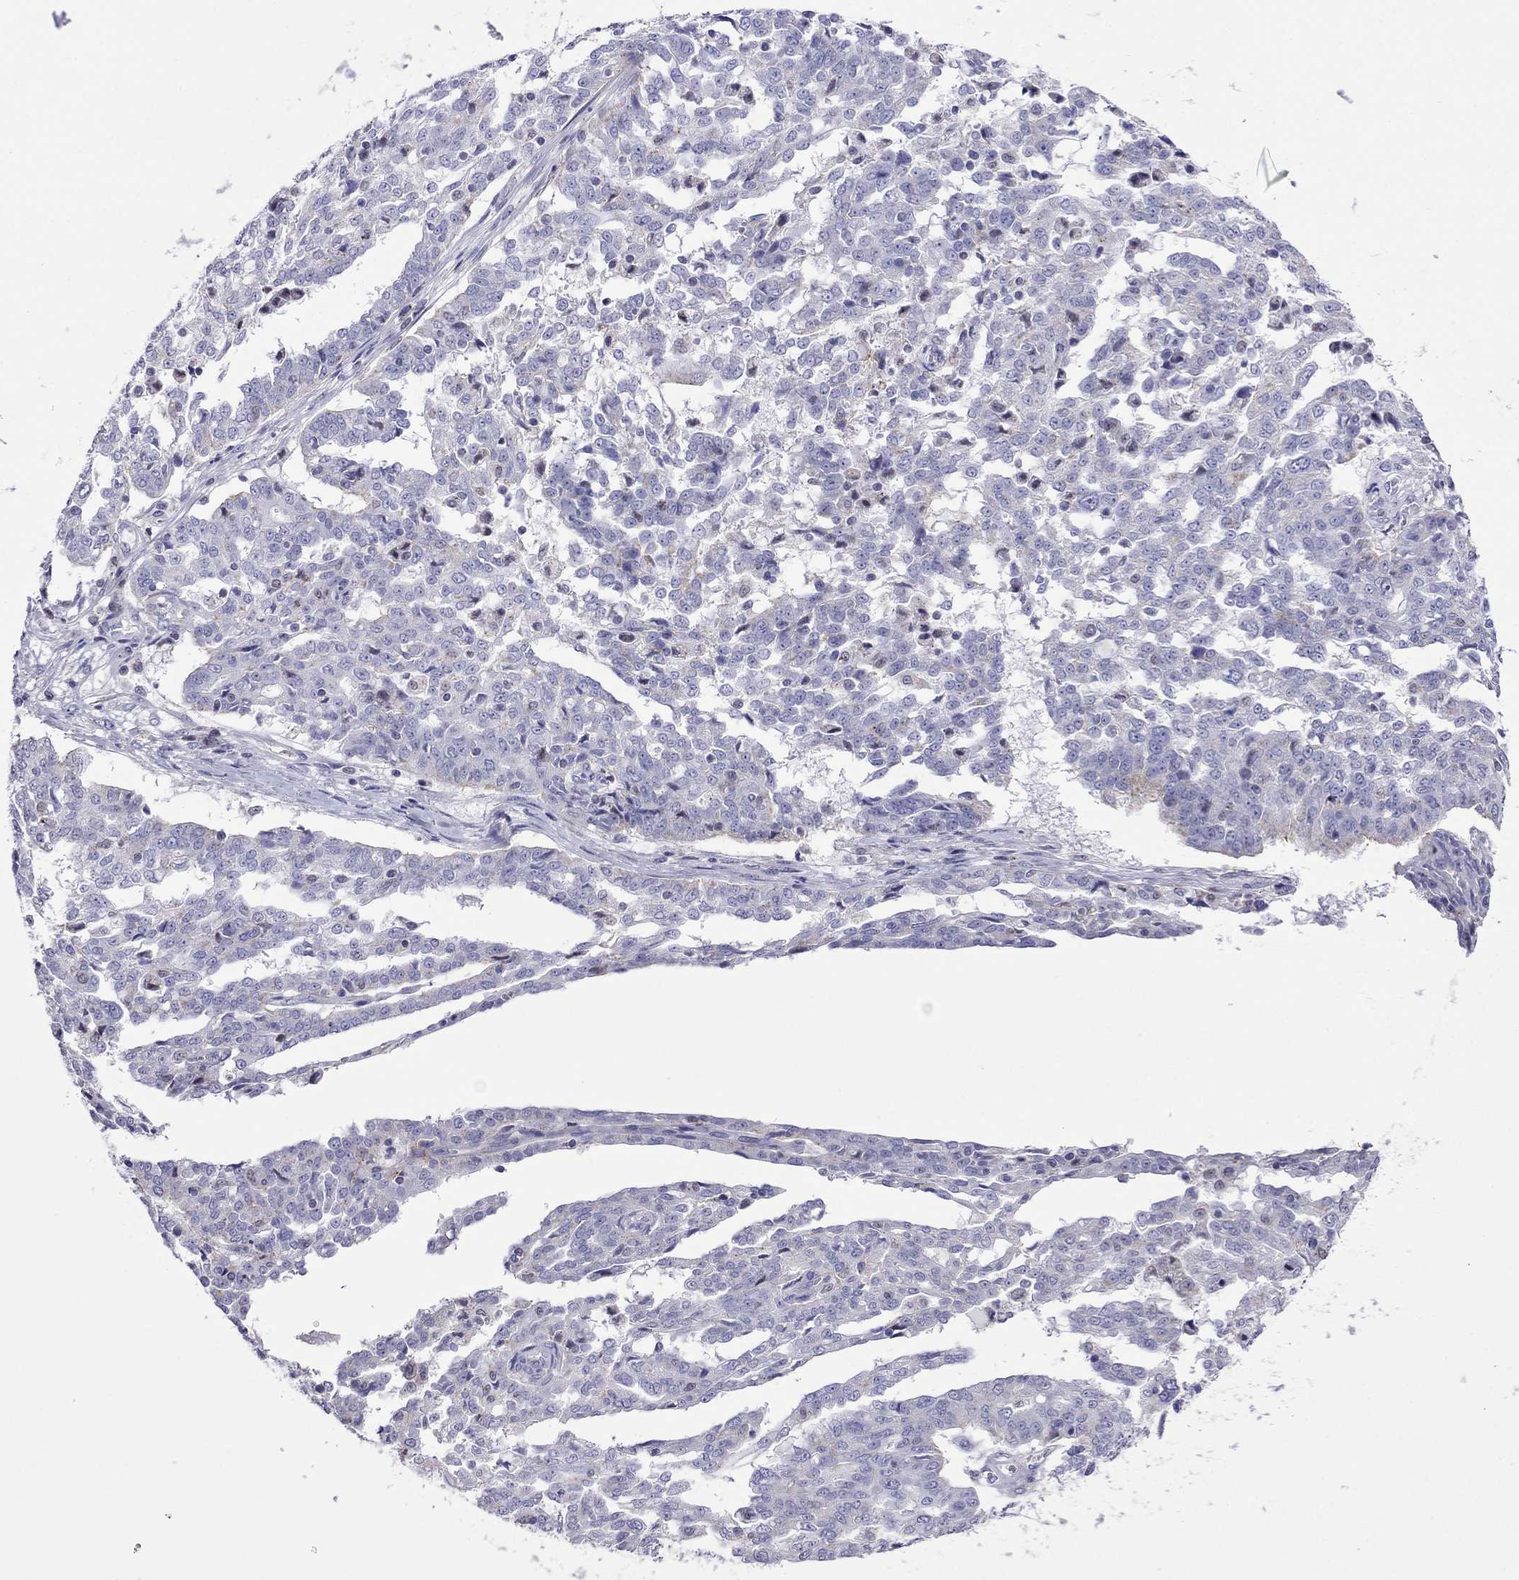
{"staining": {"intensity": "negative", "quantity": "none", "location": "none"}, "tissue": "ovarian cancer", "cell_type": "Tumor cells", "image_type": "cancer", "snomed": [{"axis": "morphology", "description": "Cystadenocarcinoma, serous, NOS"}, {"axis": "topography", "description": "Ovary"}], "caption": "DAB immunohistochemical staining of human ovarian serous cystadenocarcinoma exhibits no significant positivity in tumor cells.", "gene": "MPZ", "patient": {"sex": "female", "age": 67}}